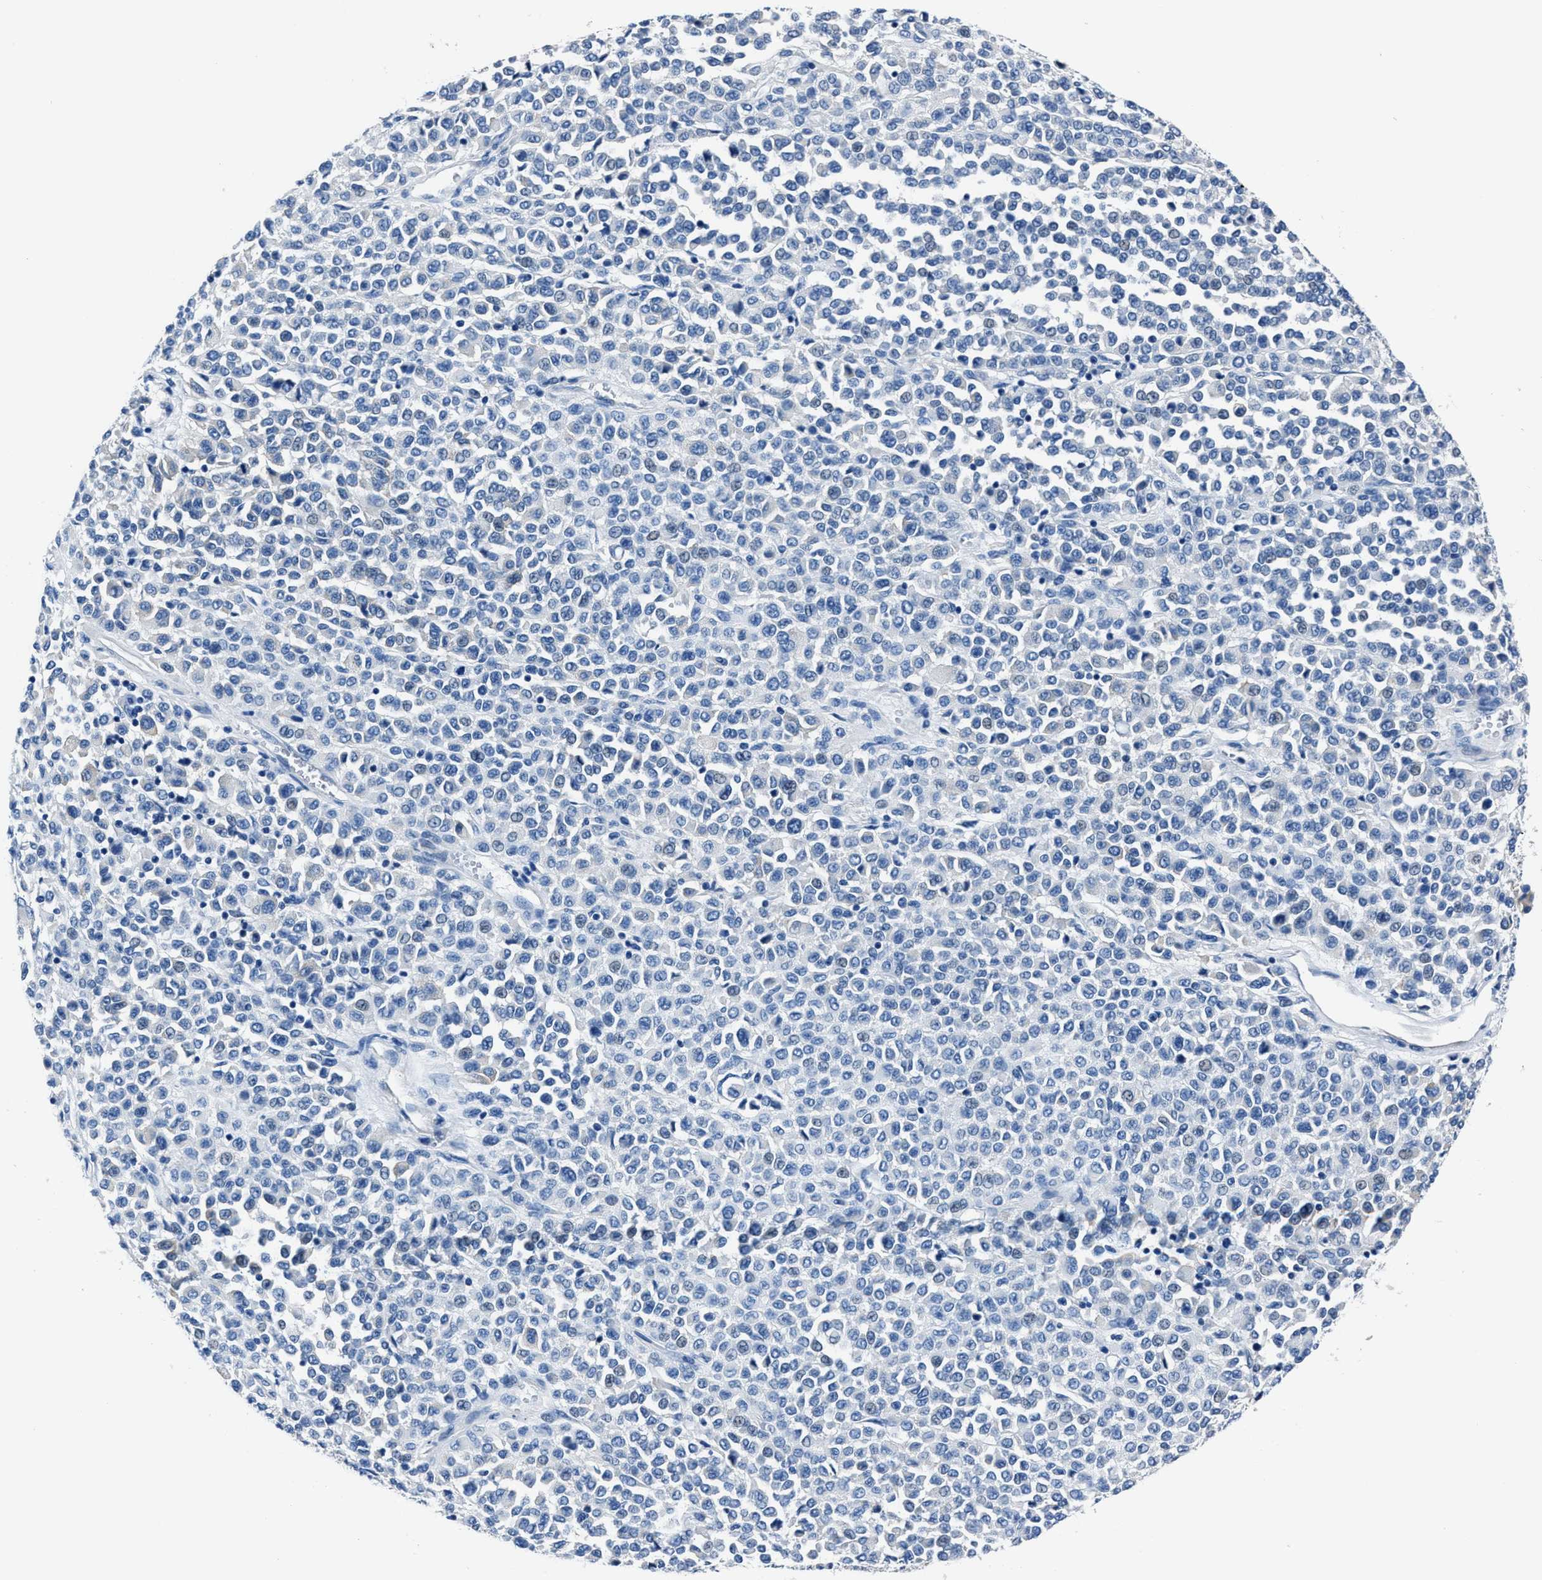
{"staining": {"intensity": "negative", "quantity": "none", "location": "none"}, "tissue": "melanoma", "cell_type": "Tumor cells", "image_type": "cancer", "snomed": [{"axis": "morphology", "description": "Malignant melanoma, Metastatic site"}, {"axis": "topography", "description": "Pancreas"}], "caption": "This is an immunohistochemistry (IHC) image of human melanoma. There is no expression in tumor cells.", "gene": "LMO7", "patient": {"sex": "female", "age": 30}}